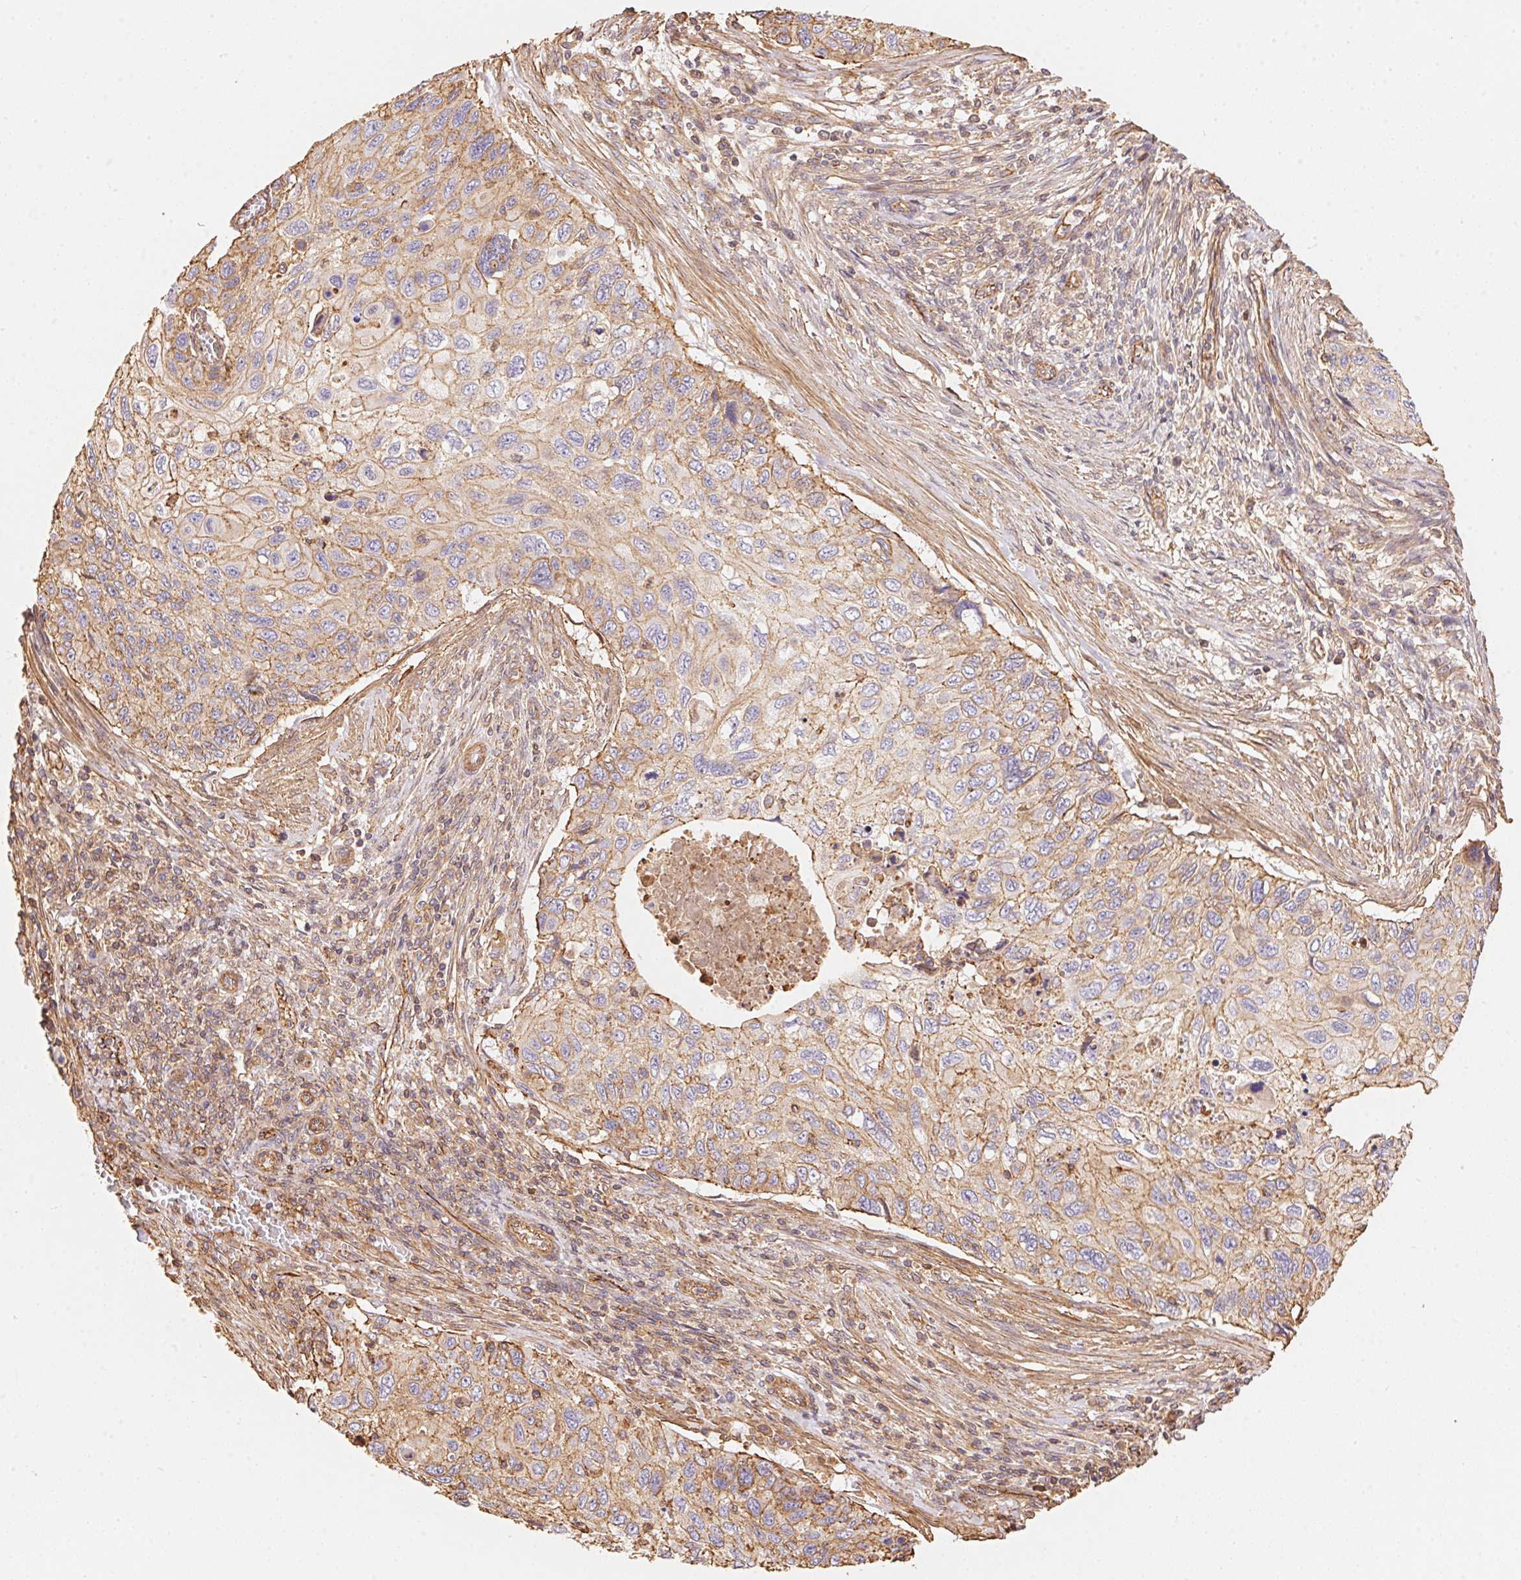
{"staining": {"intensity": "weak", "quantity": ">75%", "location": "cytoplasmic/membranous"}, "tissue": "cervical cancer", "cell_type": "Tumor cells", "image_type": "cancer", "snomed": [{"axis": "morphology", "description": "Squamous cell carcinoma, NOS"}, {"axis": "topography", "description": "Cervix"}], "caption": "IHC of cervical cancer exhibits low levels of weak cytoplasmic/membranous expression in approximately >75% of tumor cells. (DAB = brown stain, brightfield microscopy at high magnification).", "gene": "FRAS1", "patient": {"sex": "female", "age": 70}}